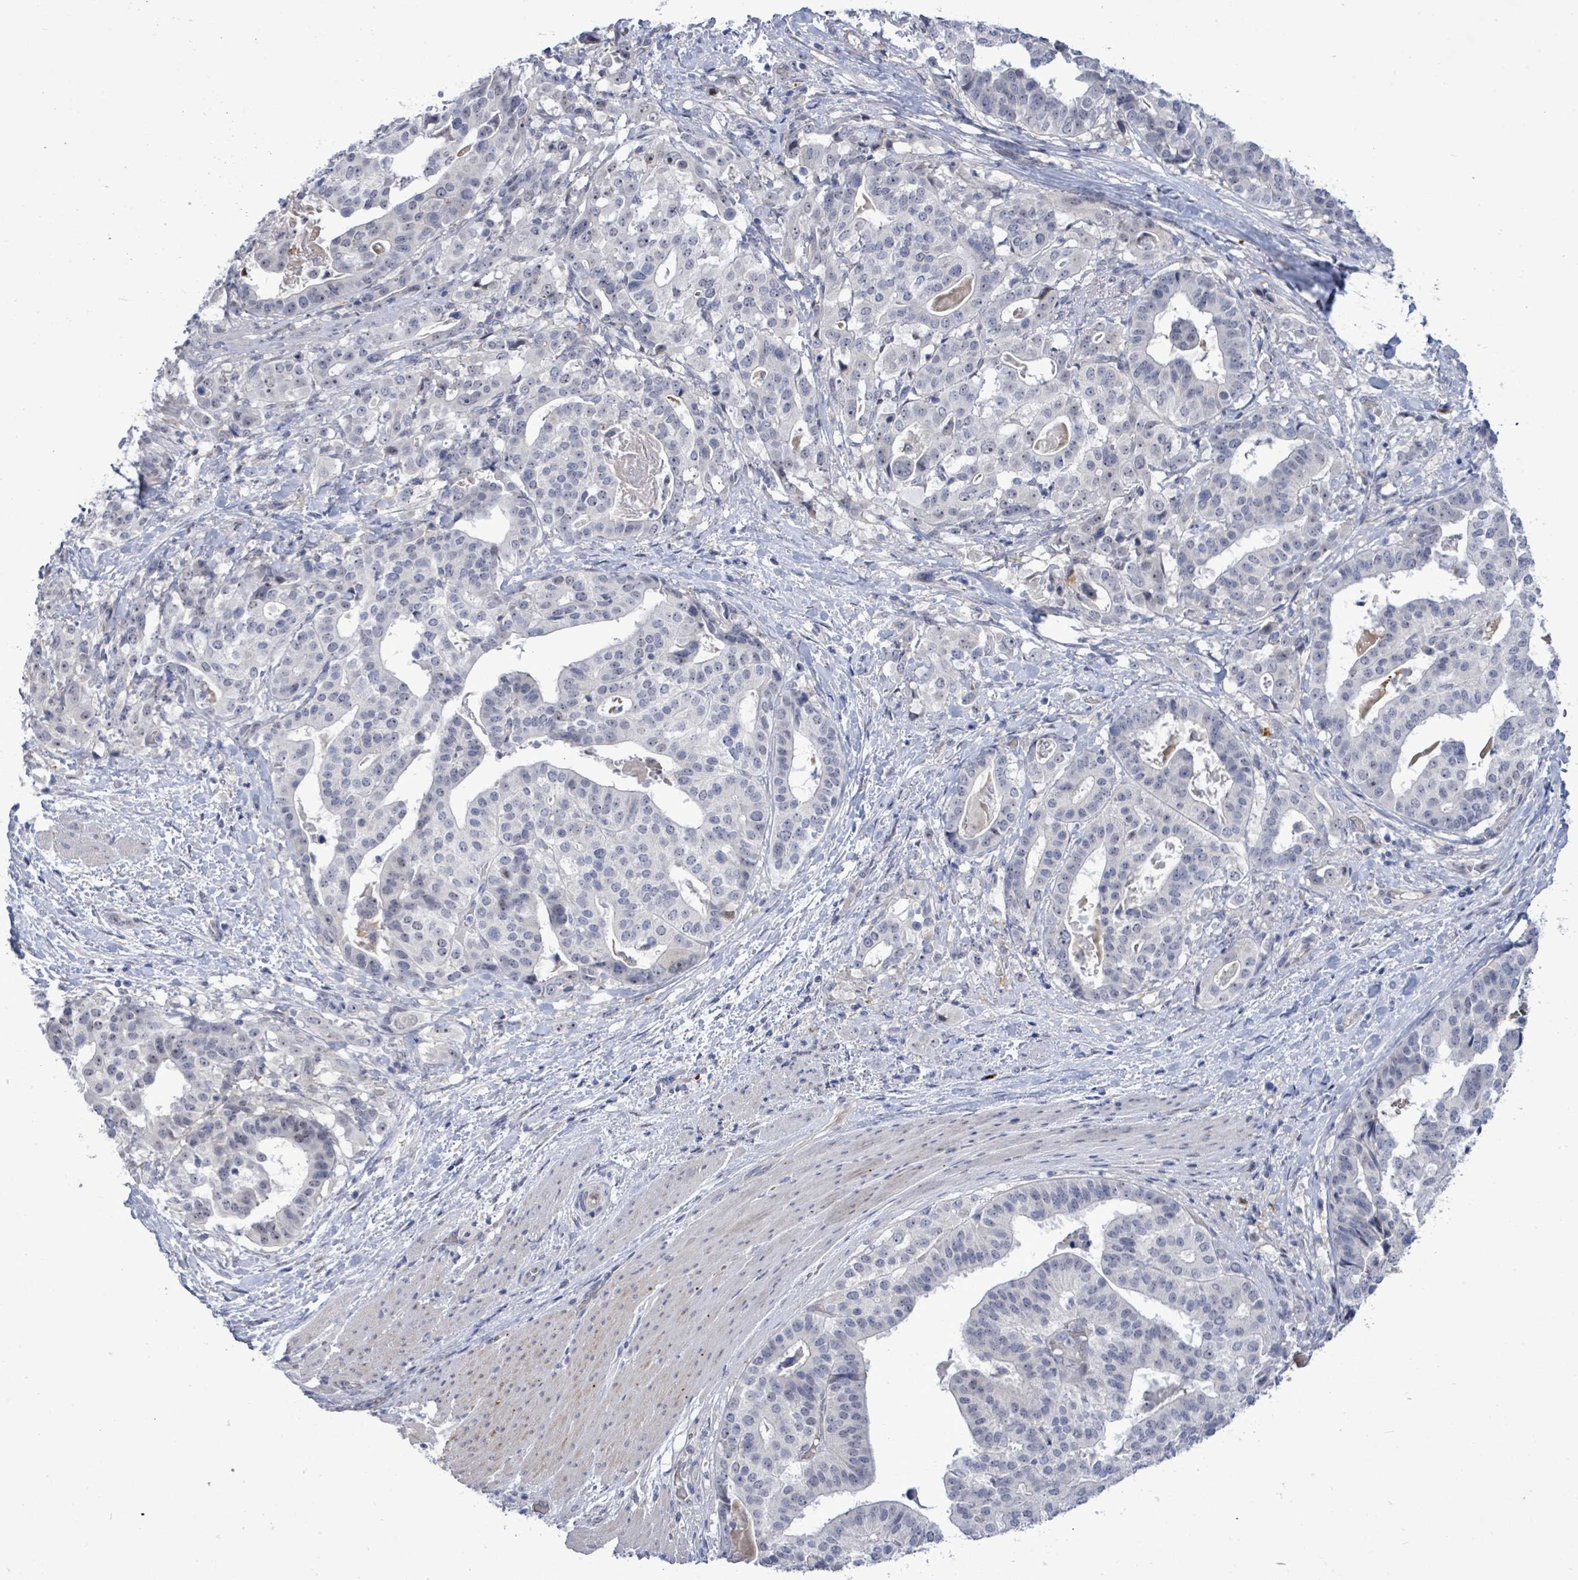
{"staining": {"intensity": "negative", "quantity": "none", "location": "none"}, "tissue": "stomach cancer", "cell_type": "Tumor cells", "image_type": "cancer", "snomed": [{"axis": "morphology", "description": "Adenocarcinoma, NOS"}, {"axis": "topography", "description": "Stomach"}], "caption": "IHC of stomach cancer shows no positivity in tumor cells.", "gene": "CT45A5", "patient": {"sex": "male", "age": 48}}